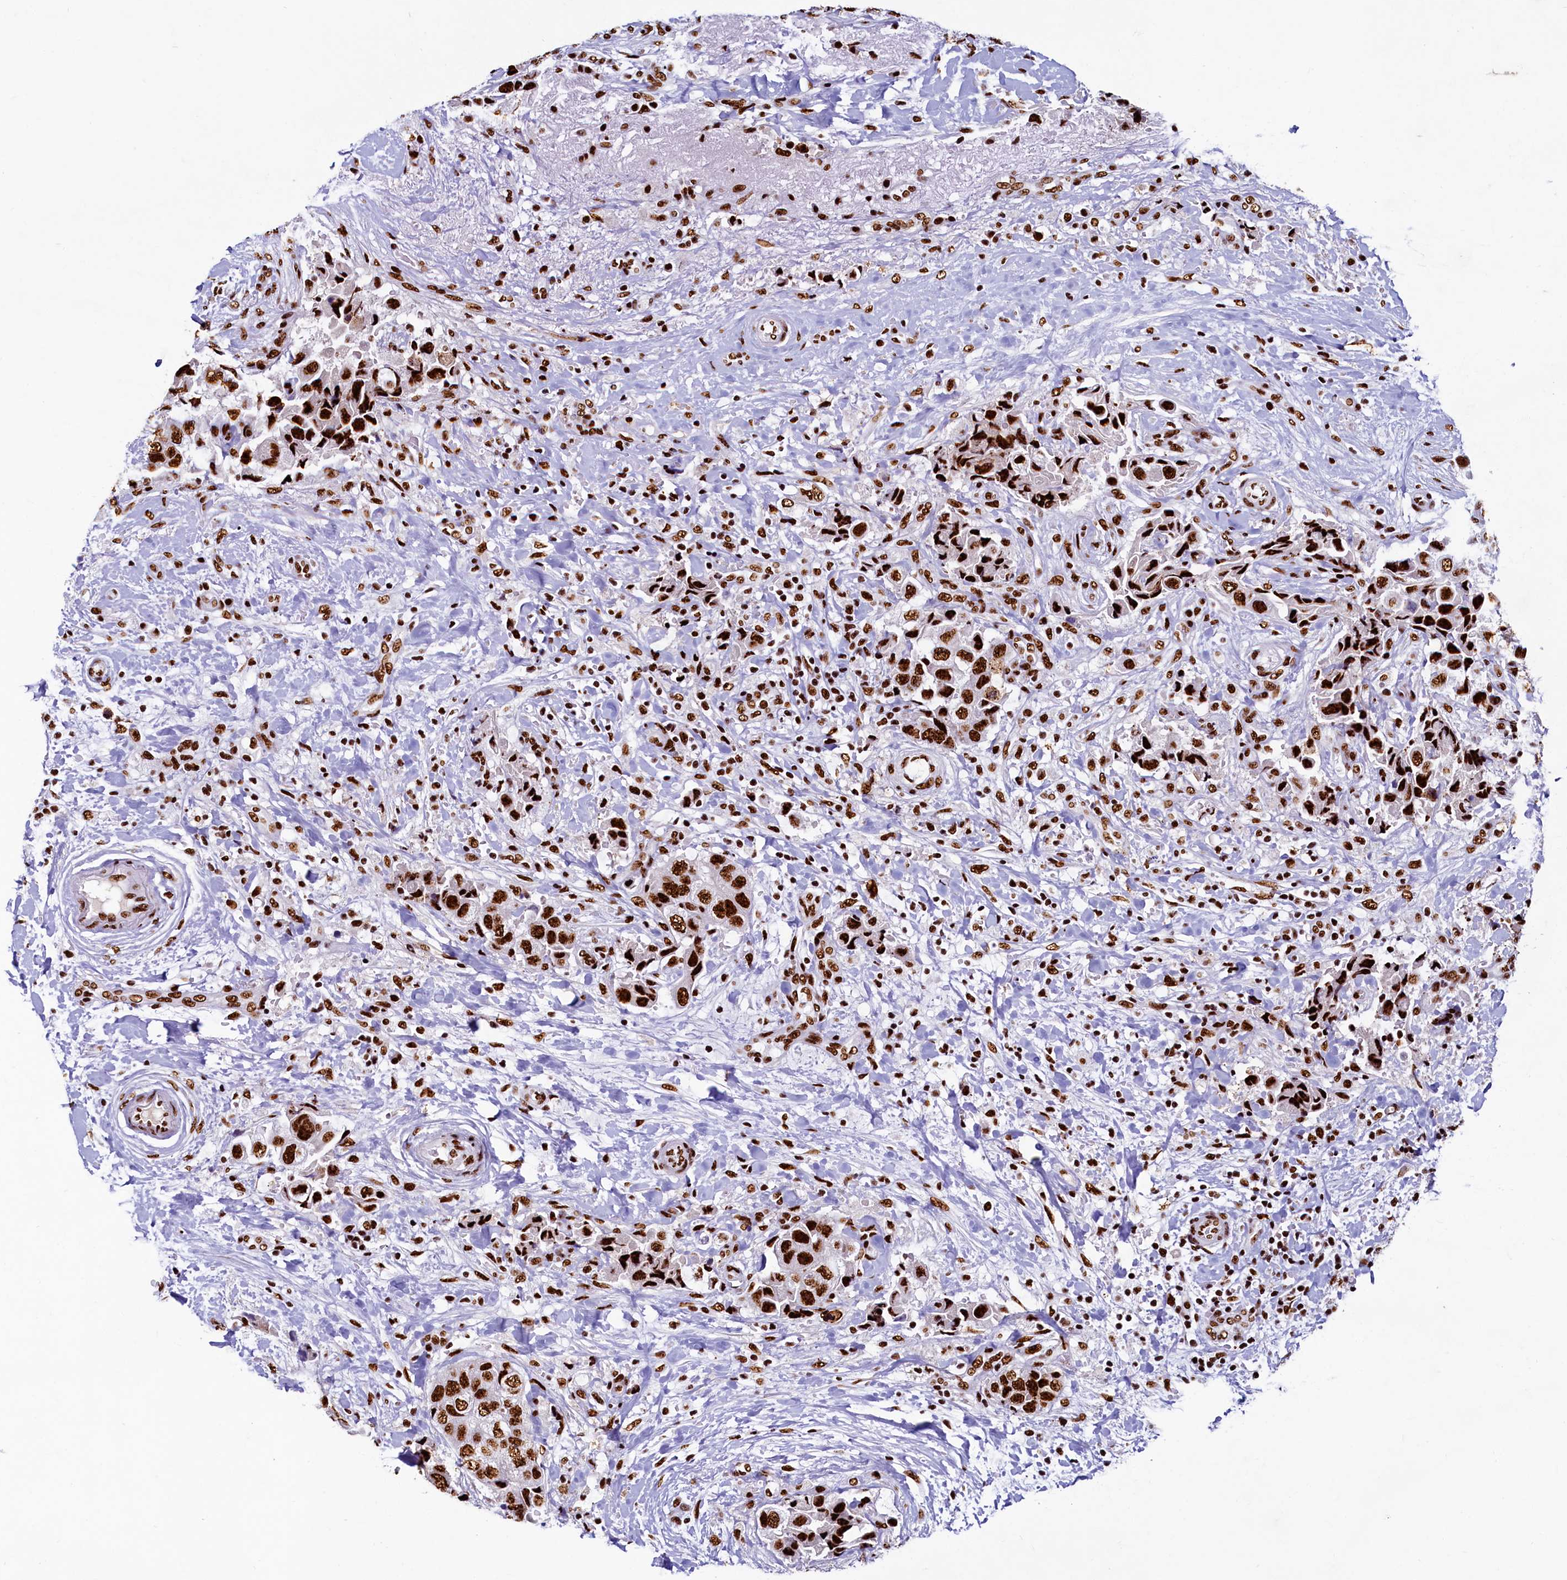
{"staining": {"intensity": "strong", "quantity": ">75%", "location": "nuclear"}, "tissue": "breast cancer", "cell_type": "Tumor cells", "image_type": "cancer", "snomed": [{"axis": "morphology", "description": "Normal tissue, NOS"}, {"axis": "morphology", "description": "Duct carcinoma"}, {"axis": "topography", "description": "Breast"}], "caption": "Breast cancer tissue reveals strong nuclear staining in about >75% of tumor cells, visualized by immunohistochemistry.", "gene": "SRRM2", "patient": {"sex": "female", "age": 62}}